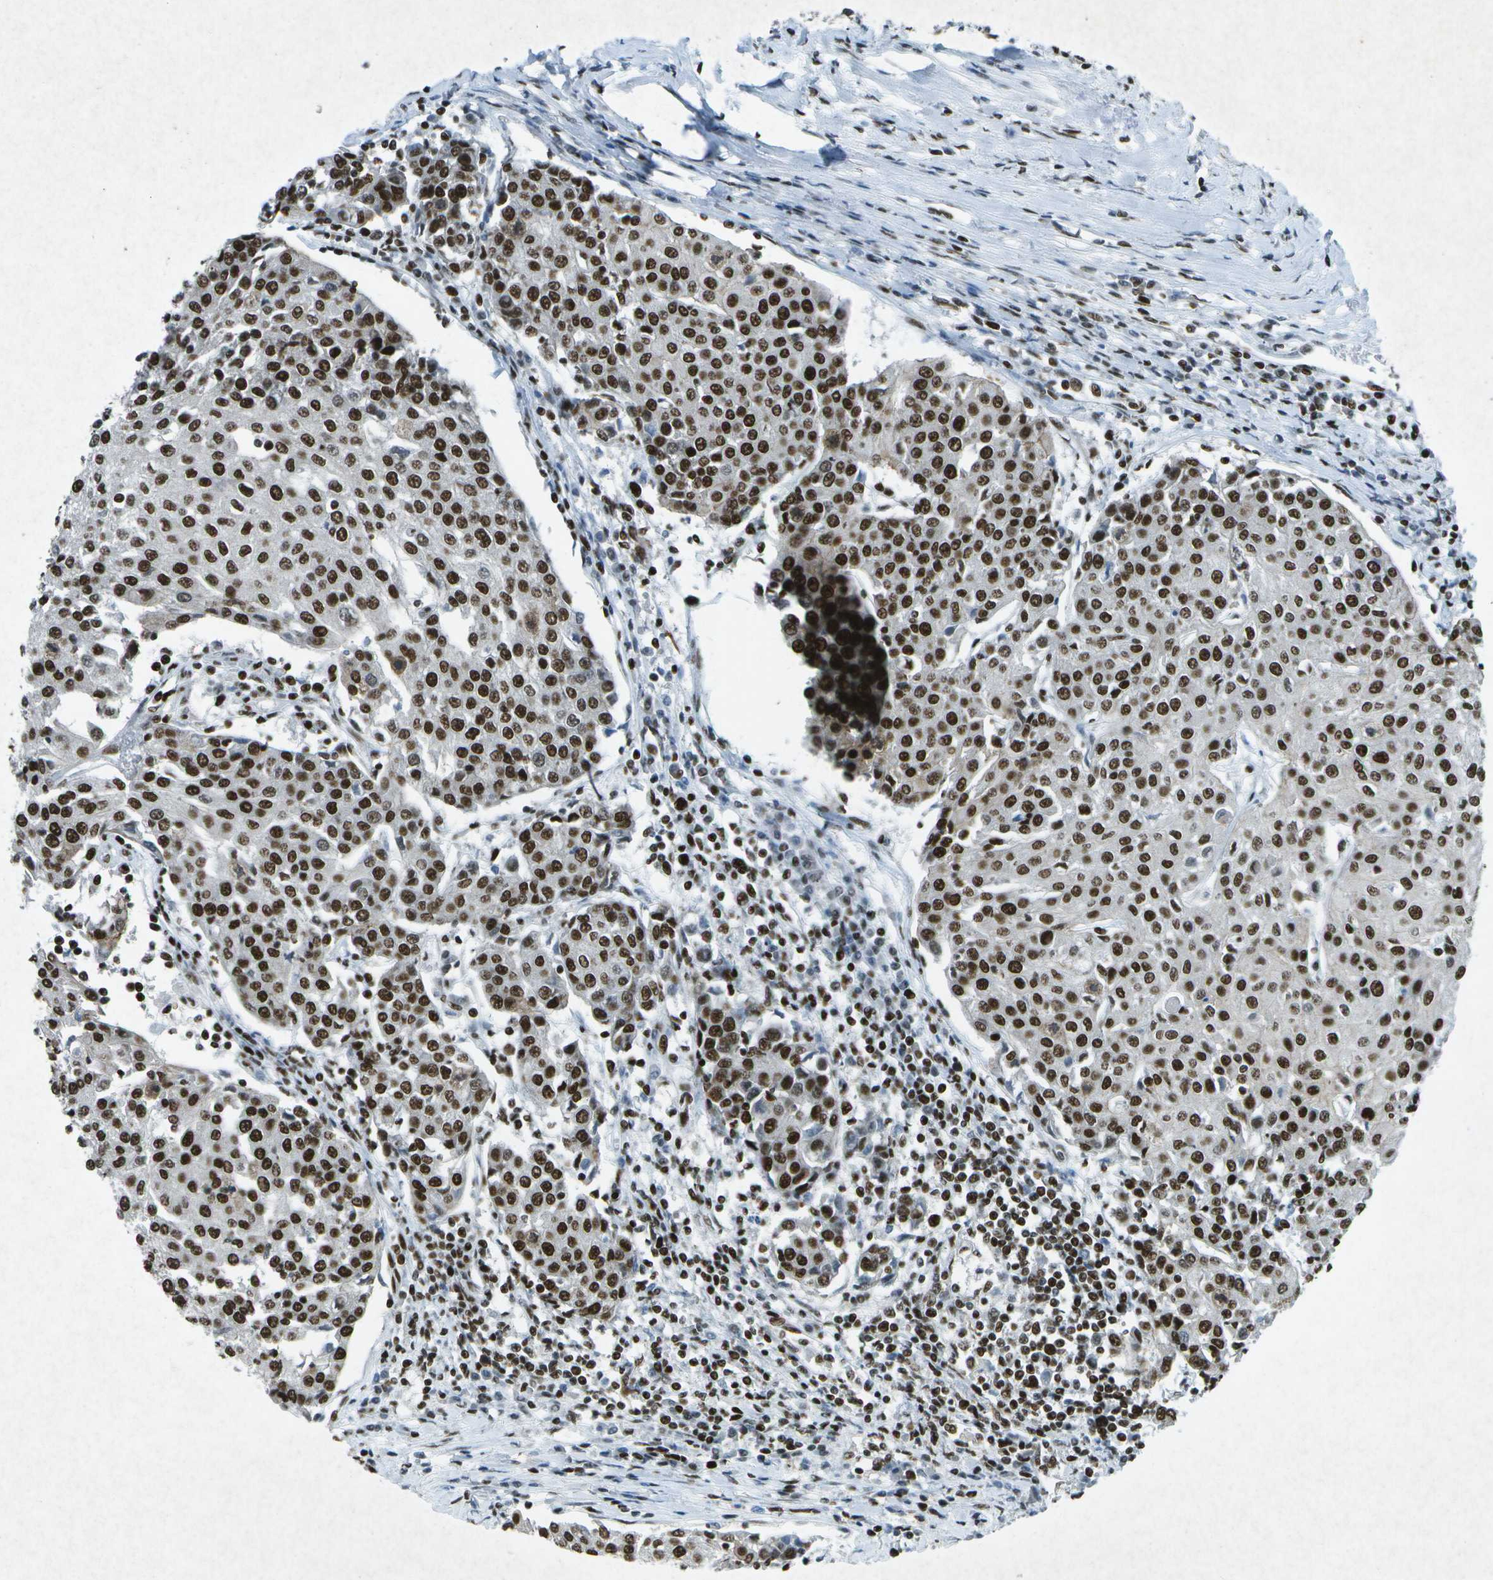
{"staining": {"intensity": "strong", "quantity": ">75%", "location": "nuclear"}, "tissue": "urothelial cancer", "cell_type": "Tumor cells", "image_type": "cancer", "snomed": [{"axis": "morphology", "description": "Urothelial carcinoma, High grade"}, {"axis": "topography", "description": "Urinary bladder"}], "caption": "A brown stain shows strong nuclear expression of a protein in human urothelial cancer tumor cells.", "gene": "MTA2", "patient": {"sex": "female", "age": 85}}